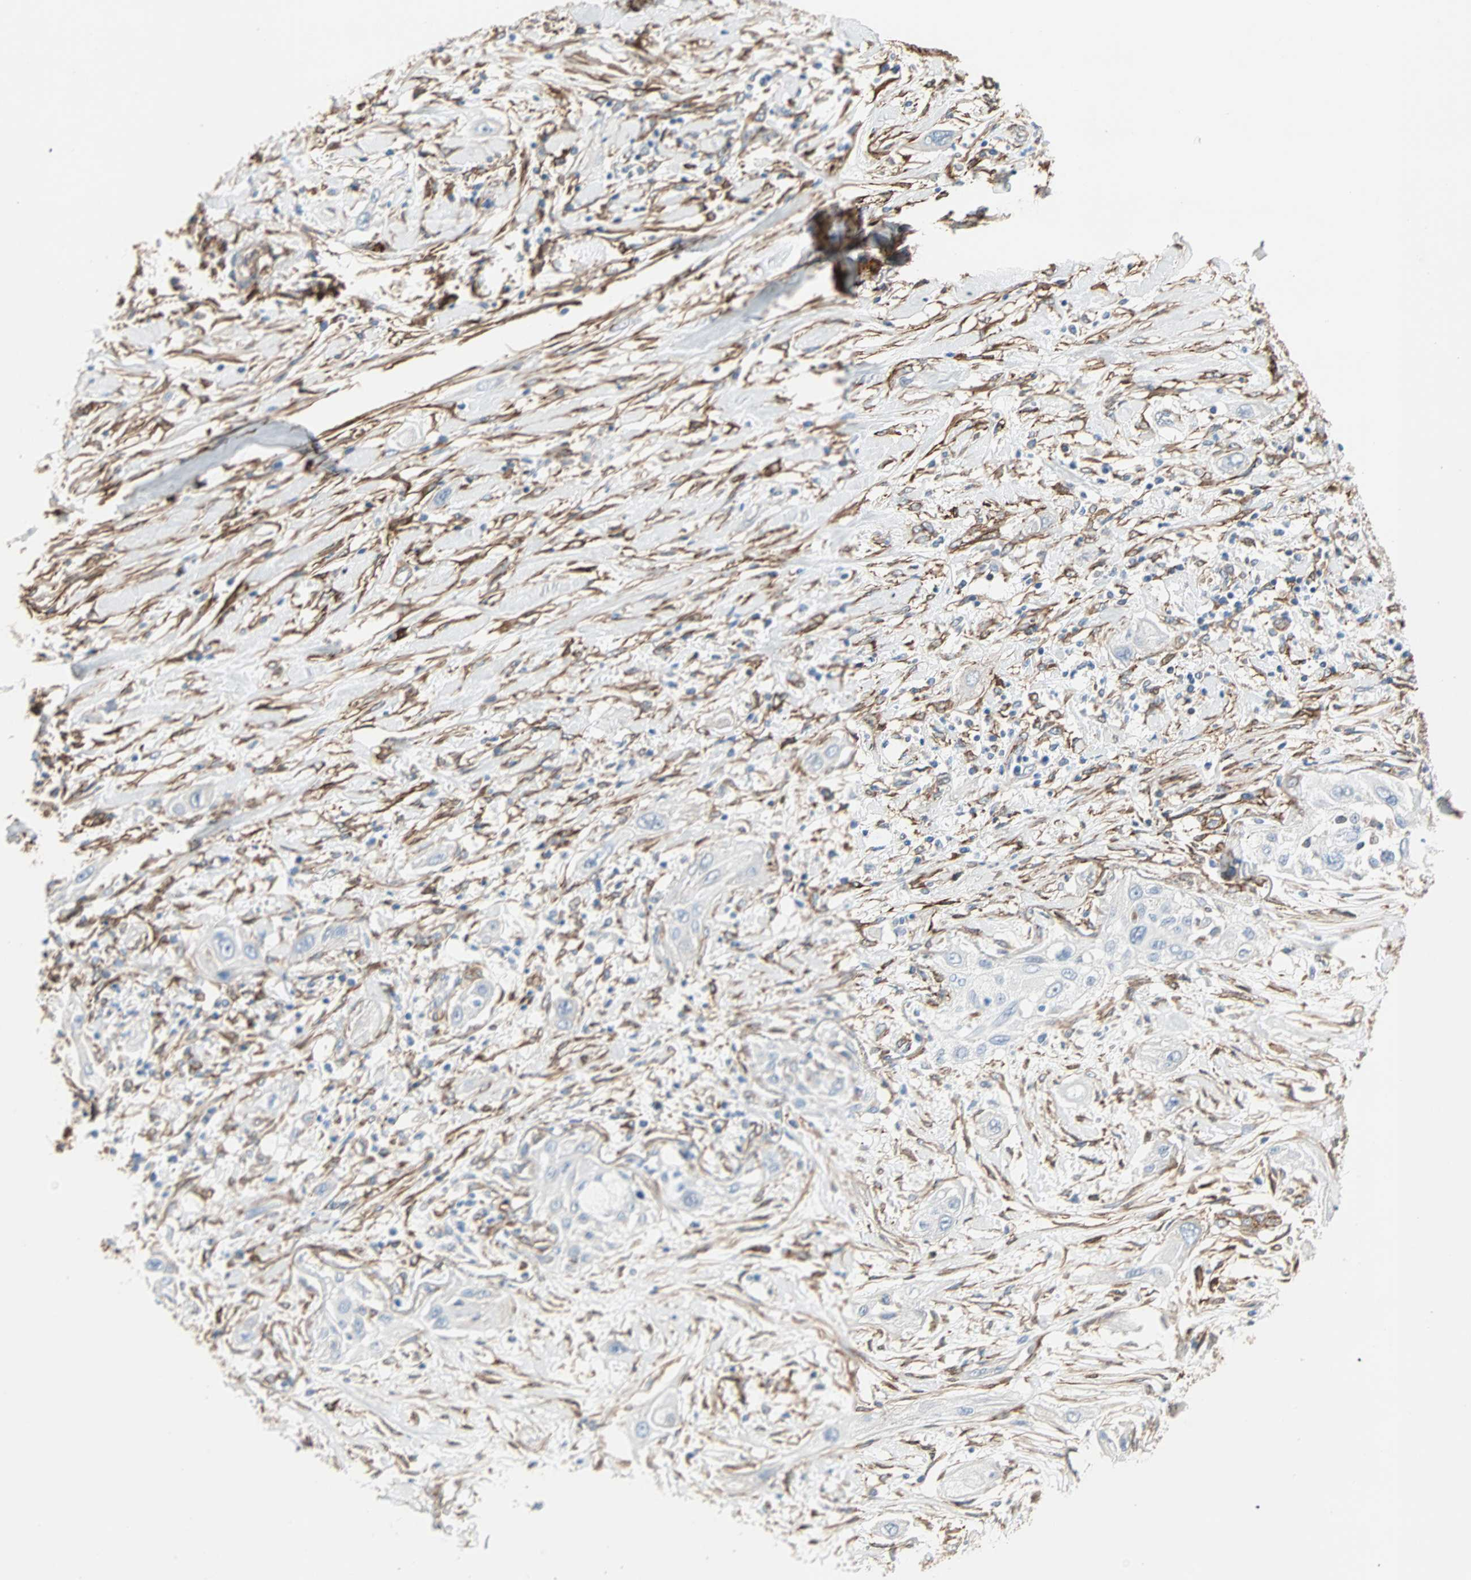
{"staining": {"intensity": "negative", "quantity": "none", "location": "none"}, "tissue": "lung cancer", "cell_type": "Tumor cells", "image_type": "cancer", "snomed": [{"axis": "morphology", "description": "Squamous cell carcinoma, NOS"}, {"axis": "topography", "description": "Lung"}], "caption": "An image of human squamous cell carcinoma (lung) is negative for staining in tumor cells.", "gene": "EPB41L2", "patient": {"sex": "female", "age": 47}}